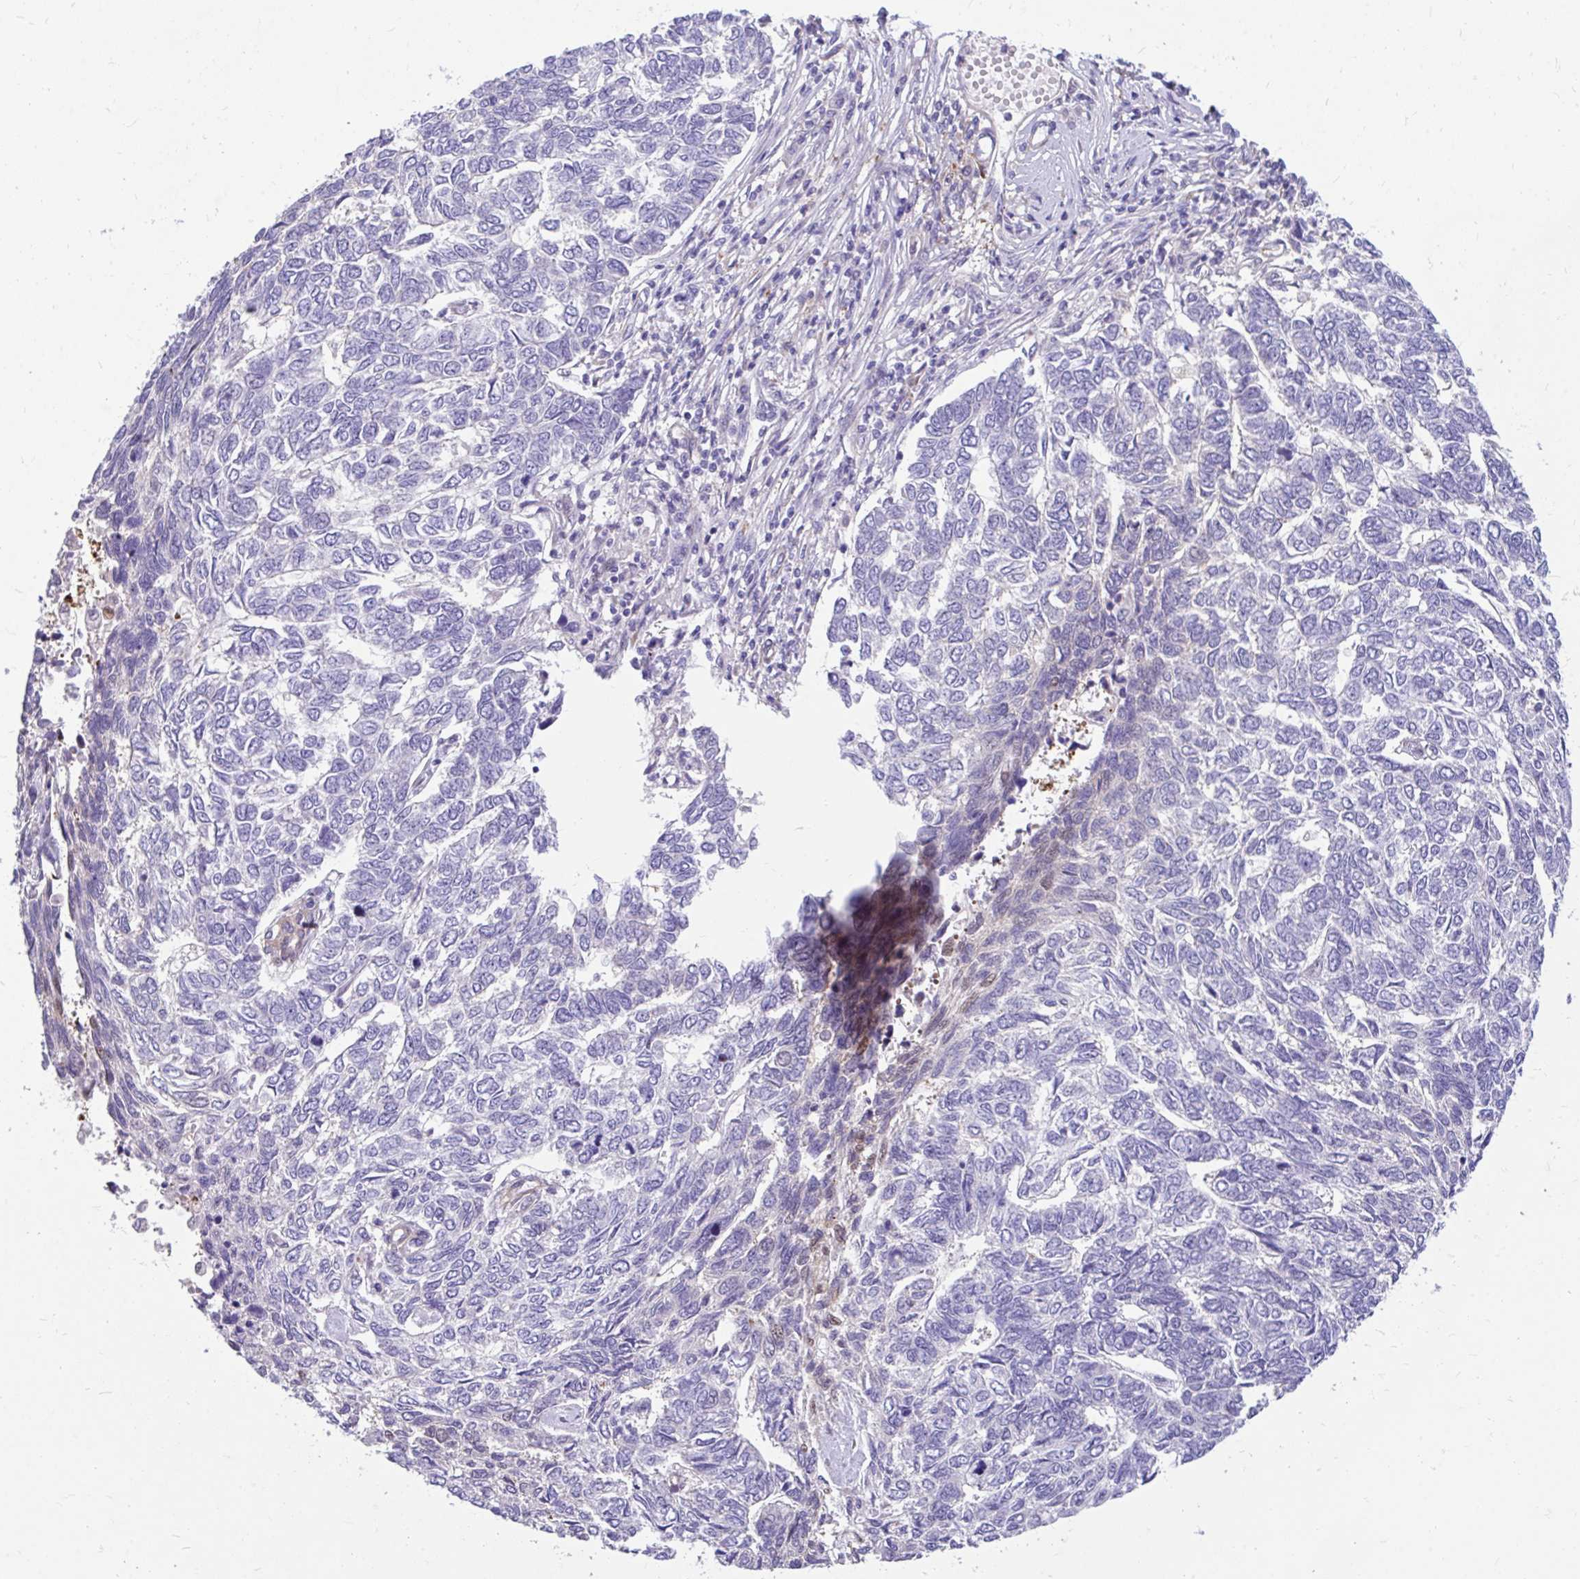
{"staining": {"intensity": "negative", "quantity": "none", "location": "none"}, "tissue": "skin cancer", "cell_type": "Tumor cells", "image_type": "cancer", "snomed": [{"axis": "morphology", "description": "Basal cell carcinoma"}, {"axis": "topography", "description": "Skin"}], "caption": "Tumor cells show no significant expression in skin basal cell carcinoma.", "gene": "ESPNL", "patient": {"sex": "female", "age": 65}}